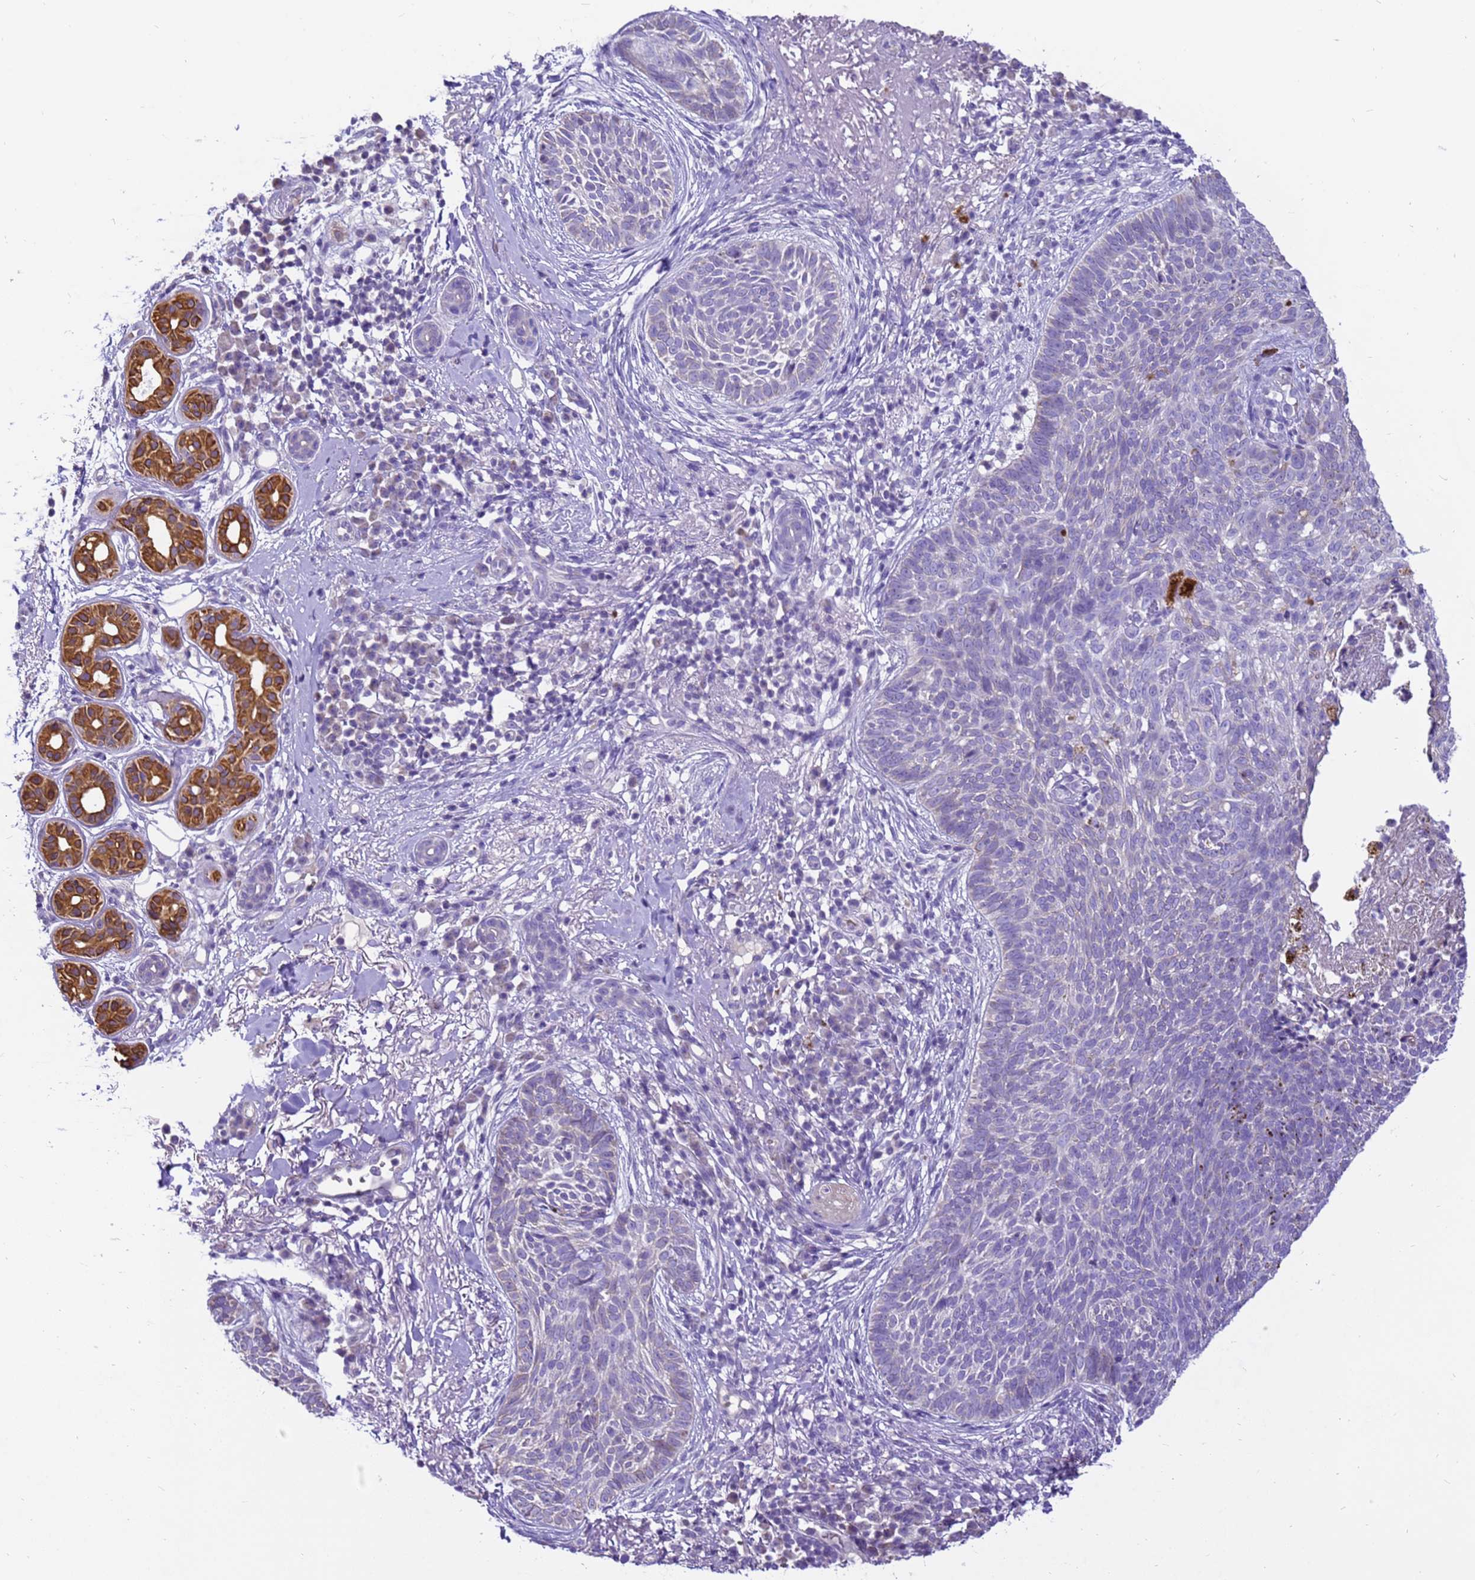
{"staining": {"intensity": "negative", "quantity": "none", "location": "none"}, "tissue": "skin cancer", "cell_type": "Tumor cells", "image_type": "cancer", "snomed": [{"axis": "morphology", "description": "Basal cell carcinoma"}, {"axis": "topography", "description": "Skin"}], "caption": "DAB (3,3'-diaminobenzidine) immunohistochemical staining of skin cancer (basal cell carcinoma) displays no significant staining in tumor cells. The staining is performed using DAB (3,3'-diaminobenzidine) brown chromogen with nuclei counter-stained in using hematoxylin.", "gene": "PIEZO2", "patient": {"sex": "male", "age": 85}}